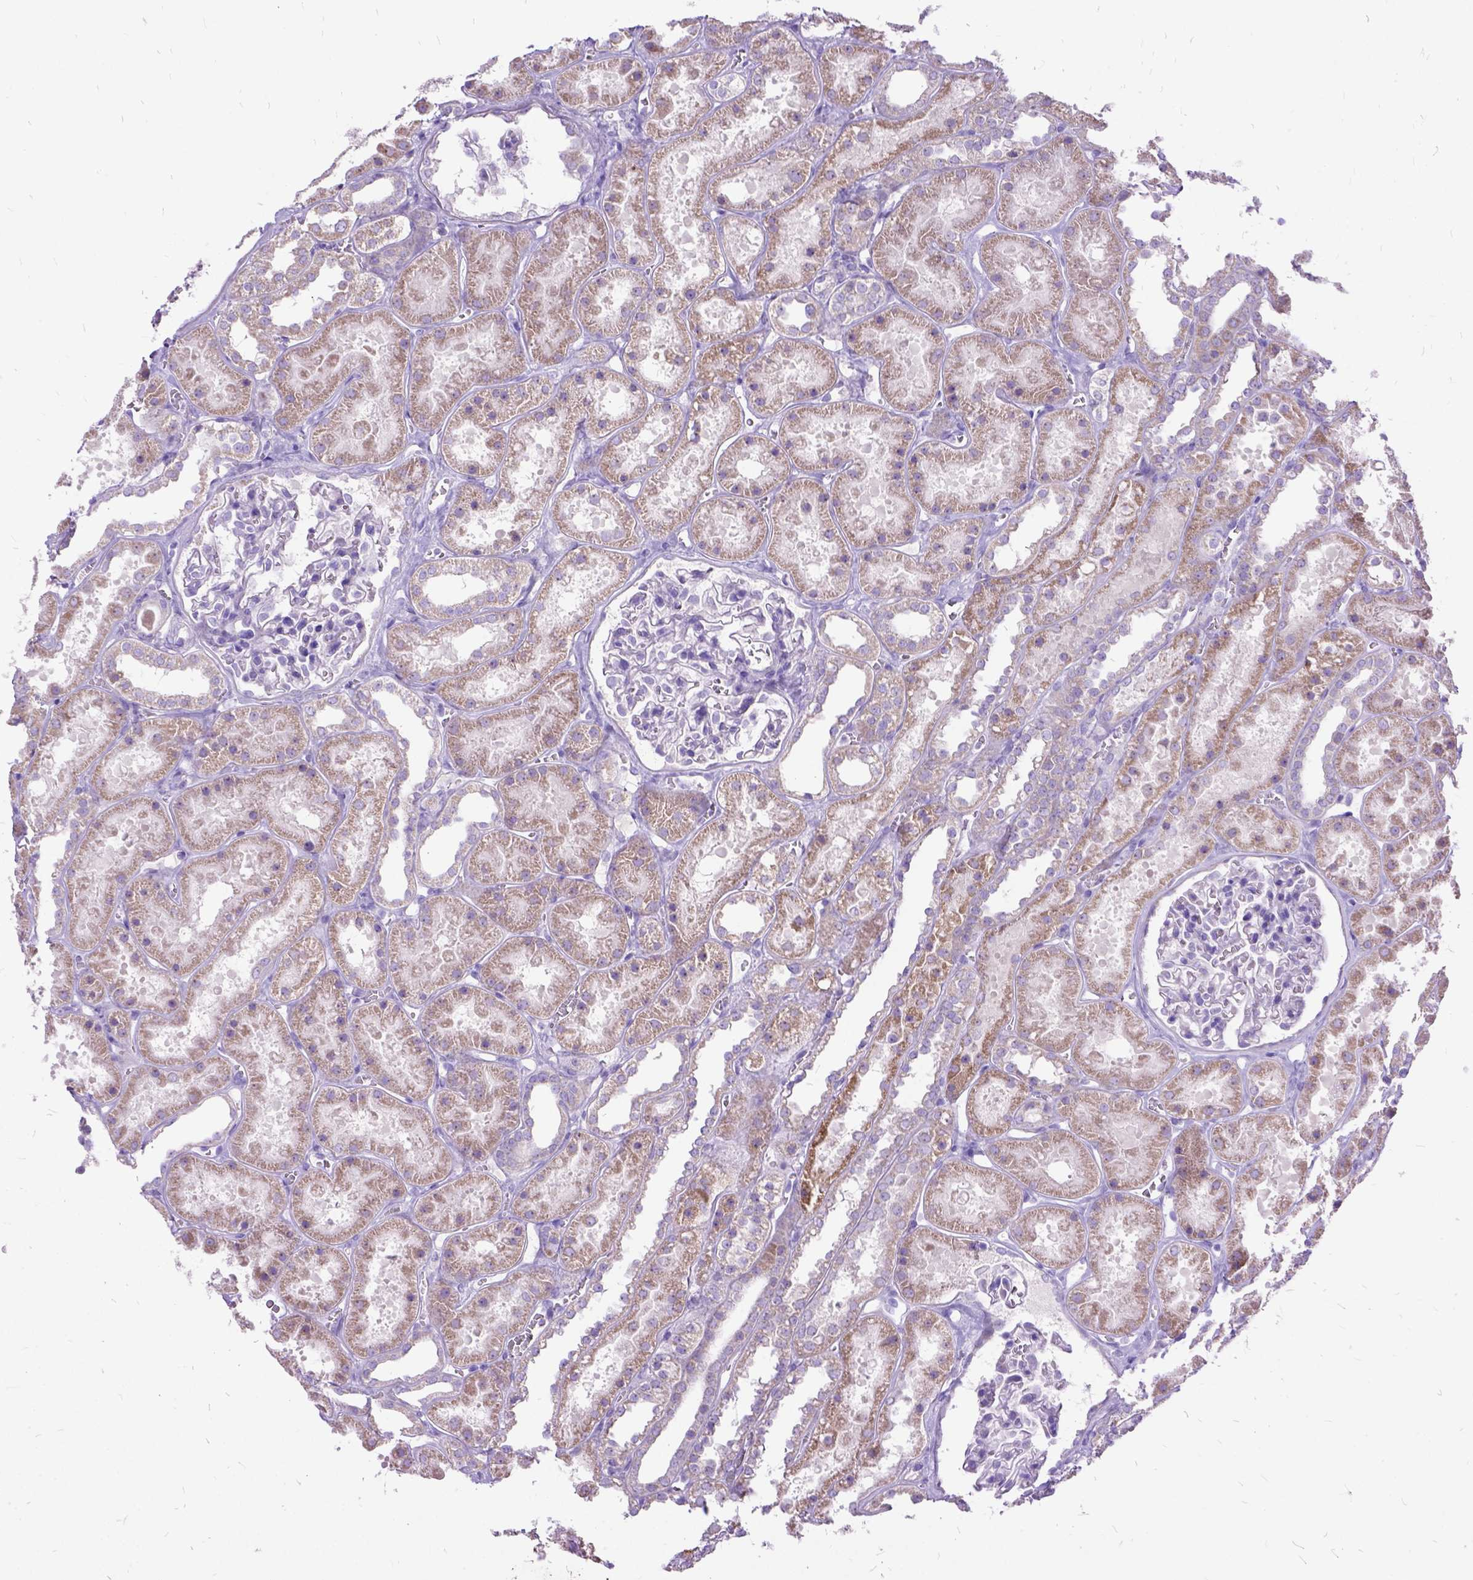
{"staining": {"intensity": "negative", "quantity": "none", "location": "none"}, "tissue": "kidney", "cell_type": "Cells in glomeruli", "image_type": "normal", "snomed": [{"axis": "morphology", "description": "Normal tissue, NOS"}, {"axis": "topography", "description": "Kidney"}], "caption": "This is an immunohistochemistry (IHC) image of benign human kidney. There is no positivity in cells in glomeruli.", "gene": "CTAG2", "patient": {"sex": "female", "age": 41}}